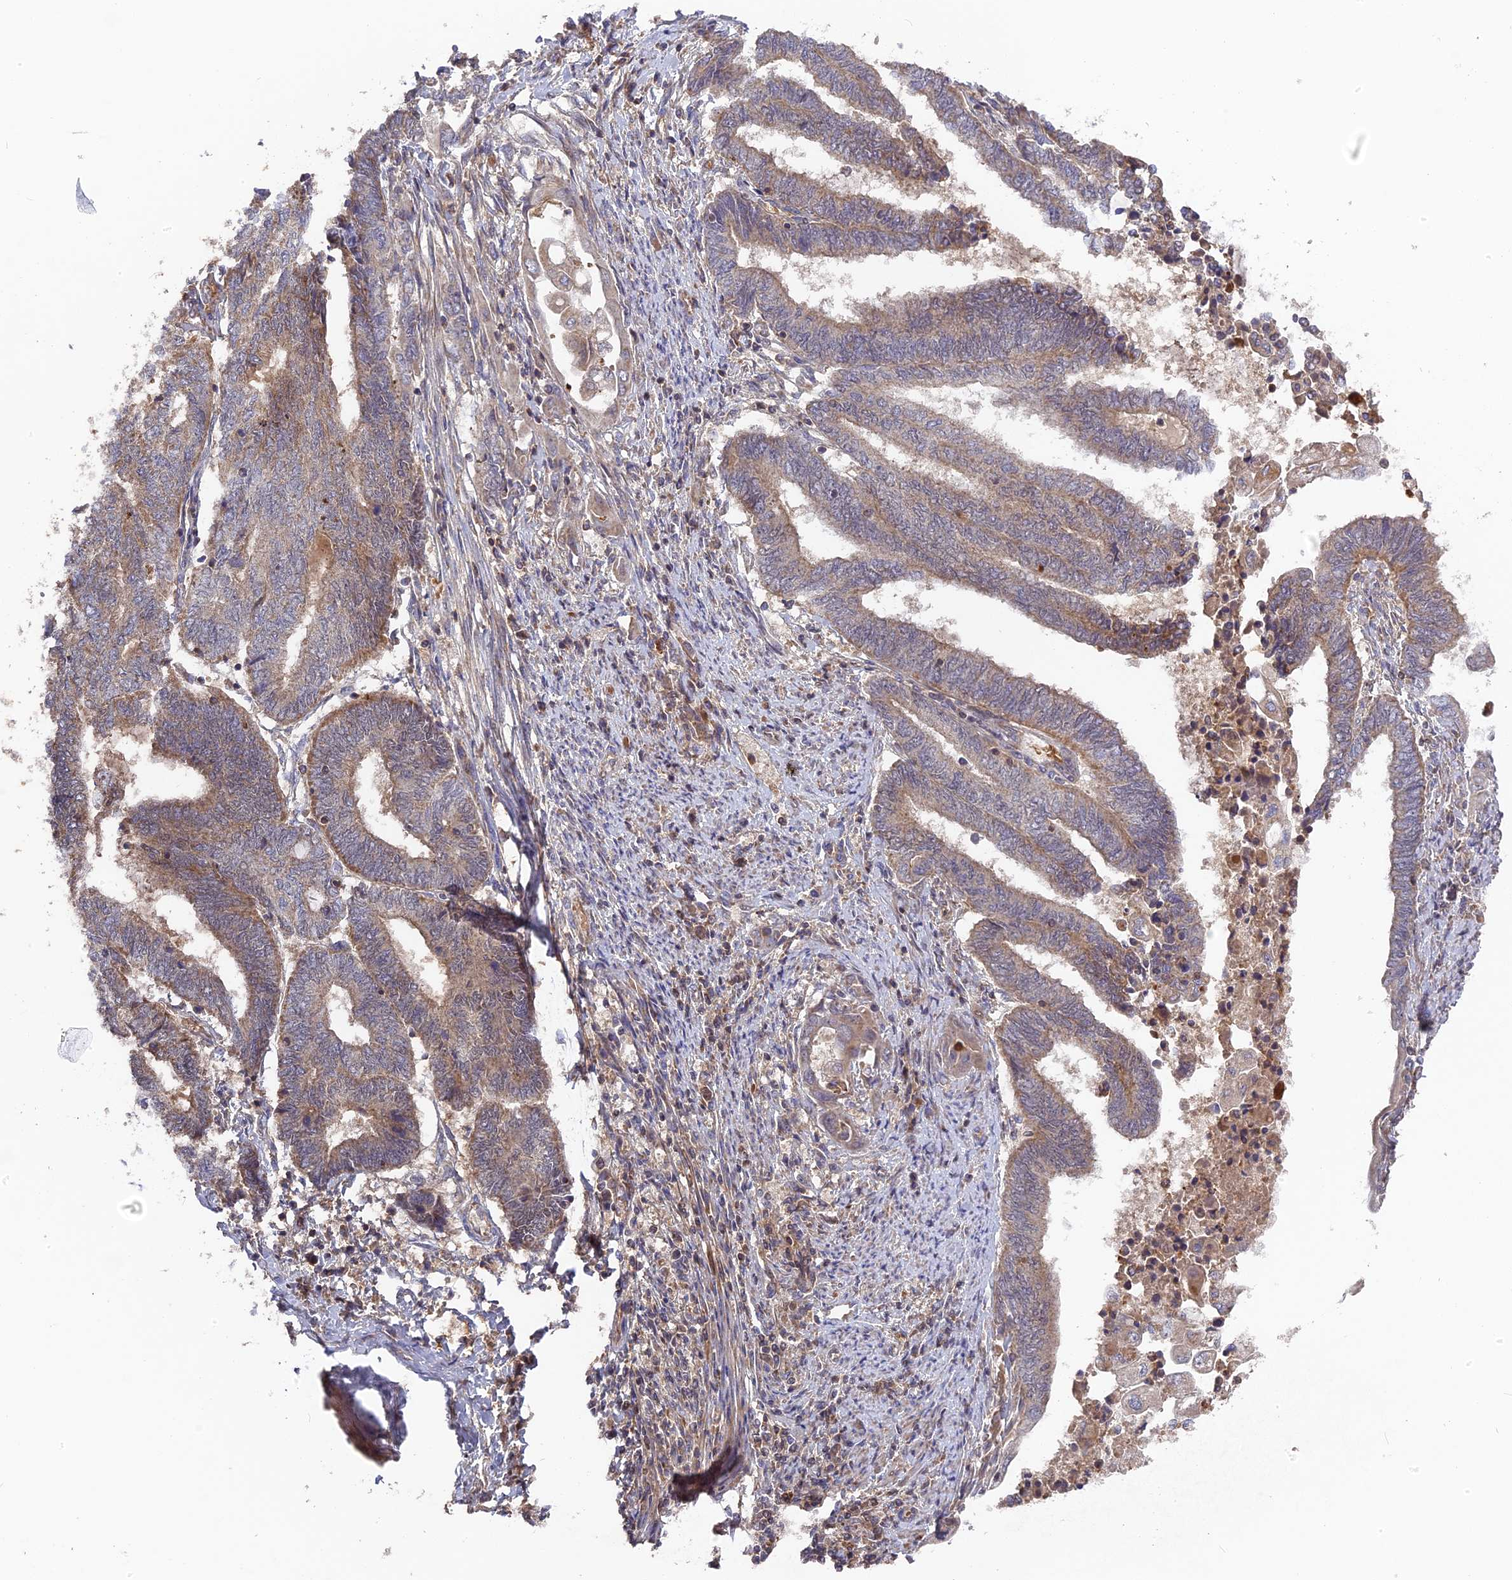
{"staining": {"intensity": "weak", "quantity": ">75%", "location": "cytoplasmic/membranous"}, "tissue": "endometrial cancer", "cell_type": "Tumor cells", "image_type": "cancer", "snomed": [{"axis": "morphology", "description": "Adenocarcinoma, NOS"}, {"axis": "topography", "description": "Uterus"}, {"axis": "topography", "description": "Endometrium"}], "caption": "Immunohistochemical staining of adenocarcinoma (endometrial) displays weak cytoplasmic/membranous protein expression in about >75% of tumor cells. (Stains: DAB in brown, nuclei in blue, Microscopy: brightfield microscopy at high magnification).", "gene": "RPIA", "patient": {"sex": "female", "age": 70}}